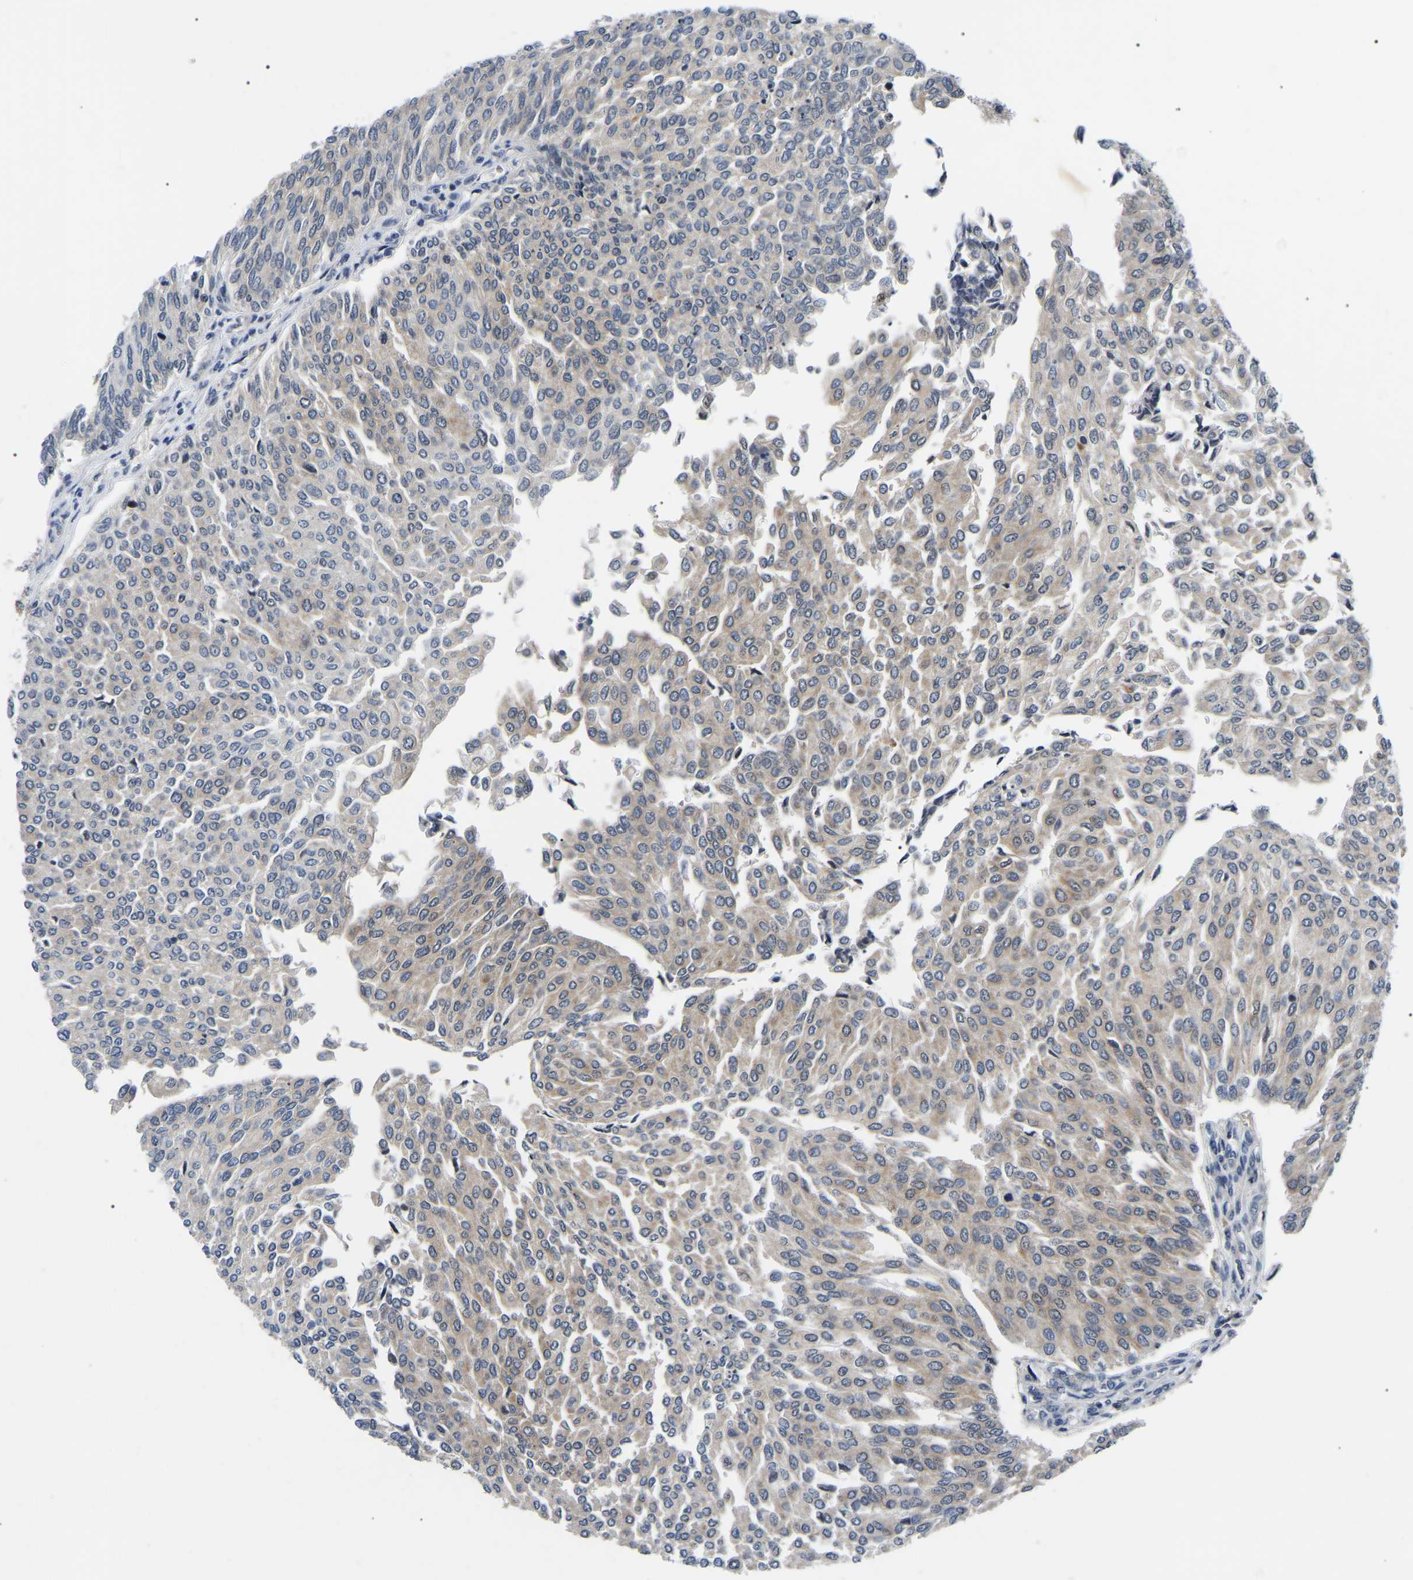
{"staining": {"intensity": "weak", "quantity": "25%-75%", "location": "cytoplasmic/membranous"}, "tissue": "urothelial cancer", "cell_type": "Tumor cells", "image_type": "cancer", "snomed": [{"axis": "morphology", "description": "Urothelial carcinoma, Low grade"}, {"axis": "topography", "description": "Urinary bladder"}], "caption": "Immunohistochemical staining of urothelial cancer reveals low levels of weak cytoplasmic/membranous protein expression in about 25%-75% of tumor cells. (brown staining indicates protein expression, while blue staining denotes nuclei).", "gene": "RRP1B", "patient": {"sex": "female", "age": 79}}